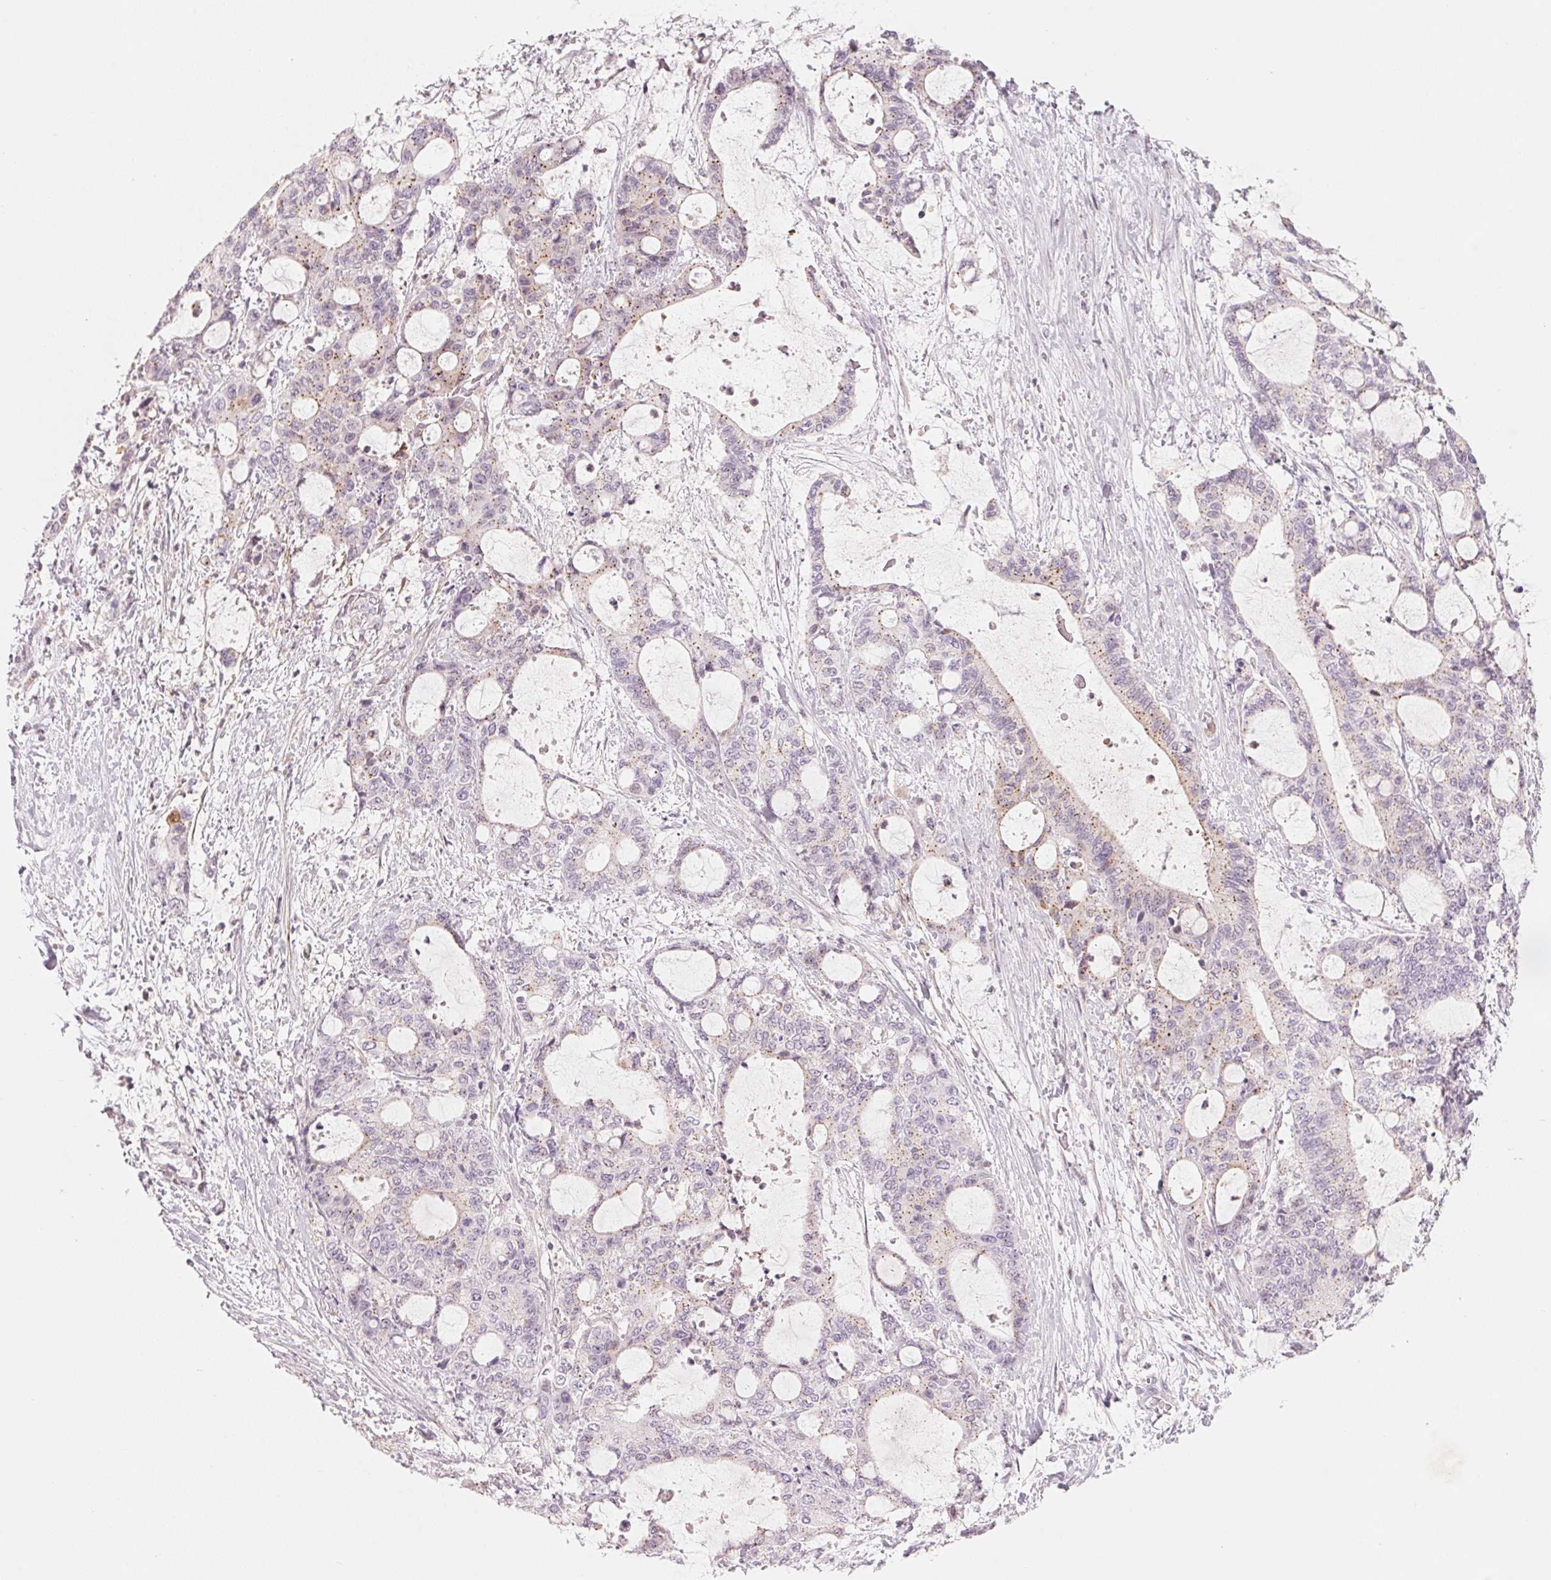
{"staining": {"intensity": "weak", "quantity": "<25%", "location": "nuclear"}, "tissue": "liver cancer", "cell_type": "Tumor cells", "image_type": "cancer", "snomed": [{"axis": "morphology", "description": "Normal tissue, NOS"}, {"axis": "morphology", "description": "Cholangiocarcinoma"}, {"axis": "topography", "description": "Liver"}, {"axis": "topography", "description": "Peripheral nerve tissue"}], "caption": "A micrograph of human liver cancer (cholangiocarcinoma) is negative for staining in tumor cells.", "gene": "SLC17A4", "patient": {"sex": "female", "age": 73}}